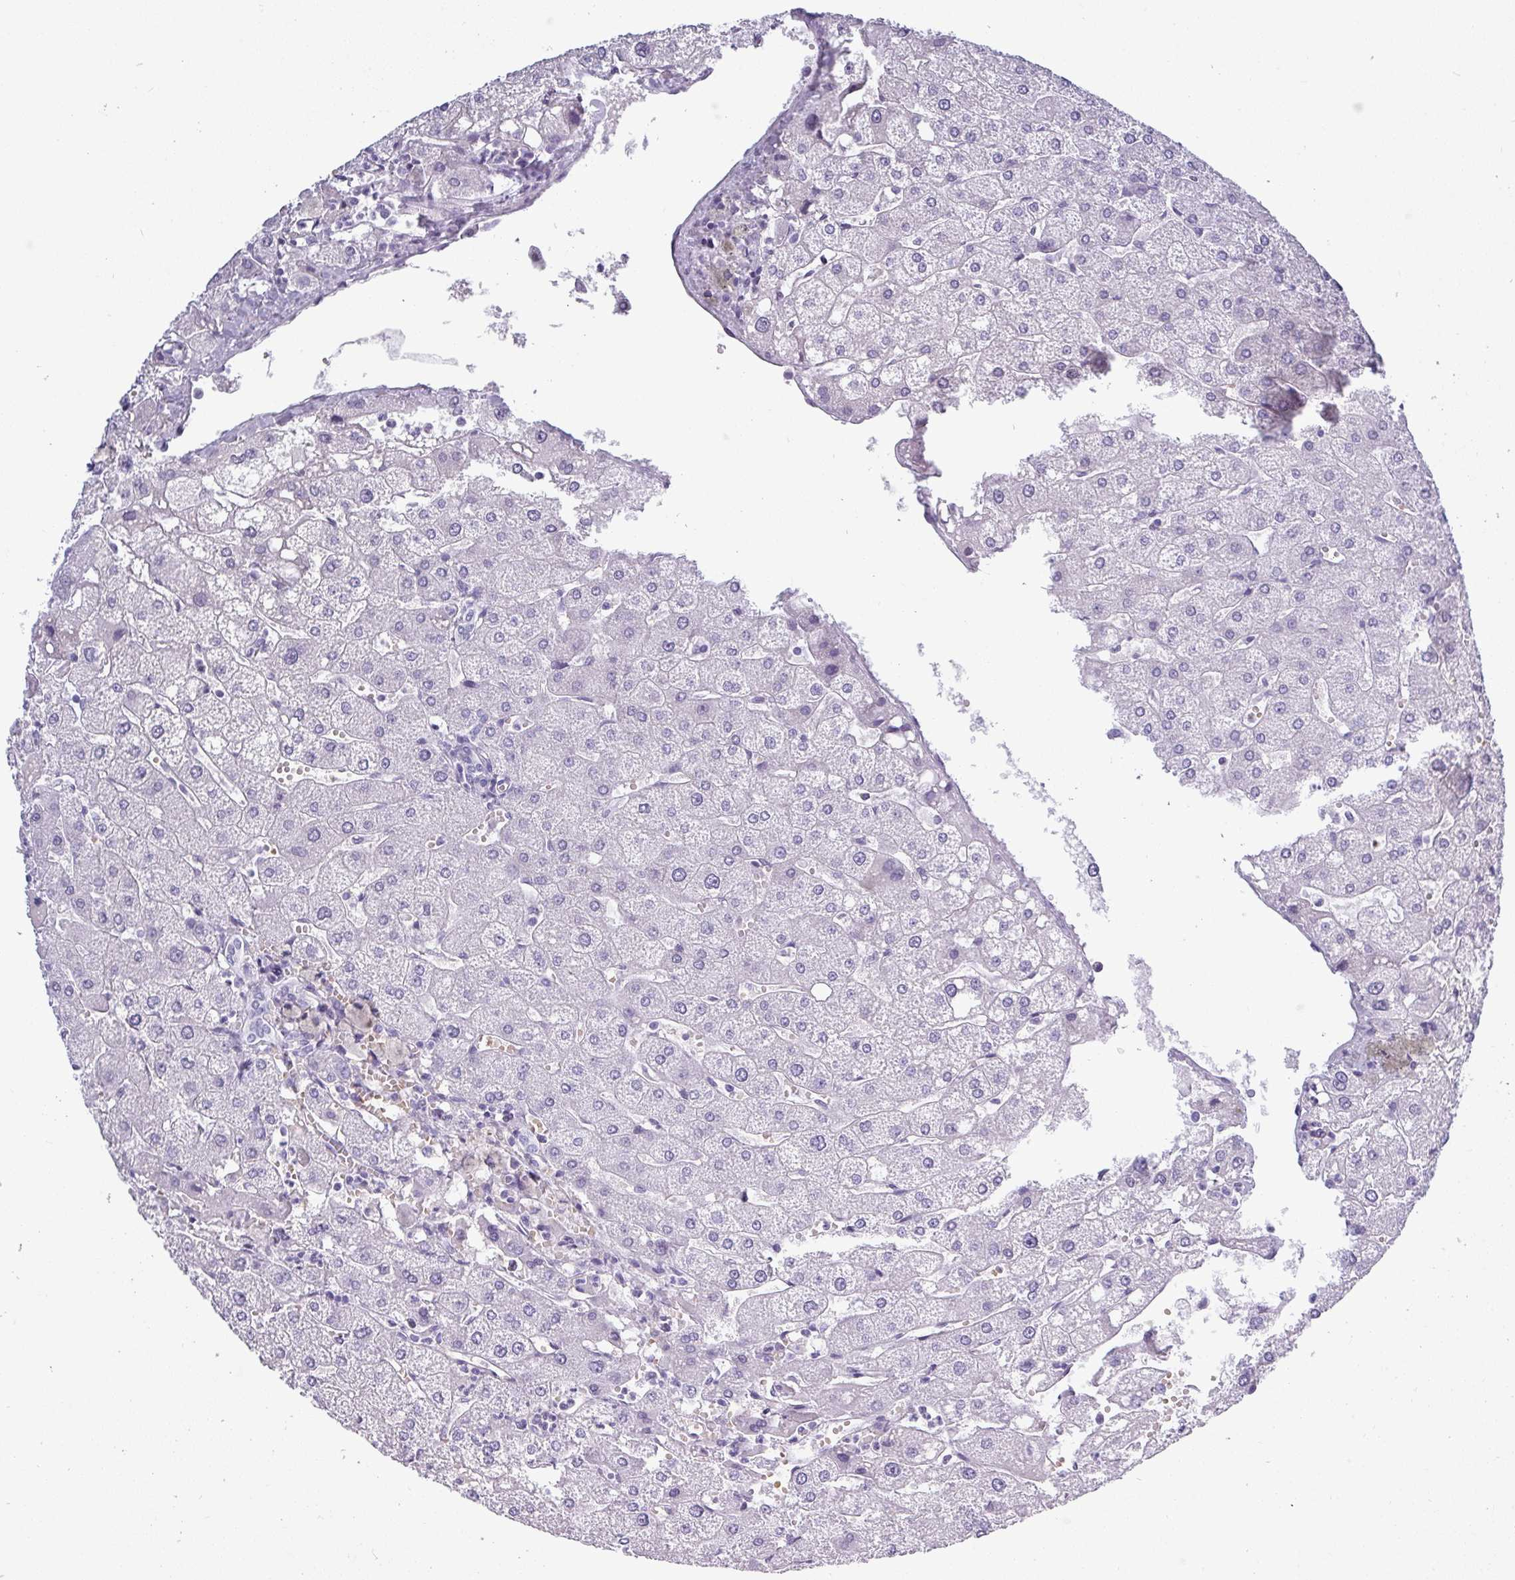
{"staining": {"intensity": "negative", "quantity": "none", "location": "none"}, "tissue": "liver", "cell_type": "Cholangiocytes", "image_type": "normal", "snomed": [{"axis": "morphology", "description": "Normal tissue, NOS"}, {"axis": "topography", "description": "Liver"}], "caption": "Photomicrograph shows no protein positivity in cholangiocytes of normal liver.", "gene": "CRYBB2", "patient": {"sex": "male", "age": 67}}